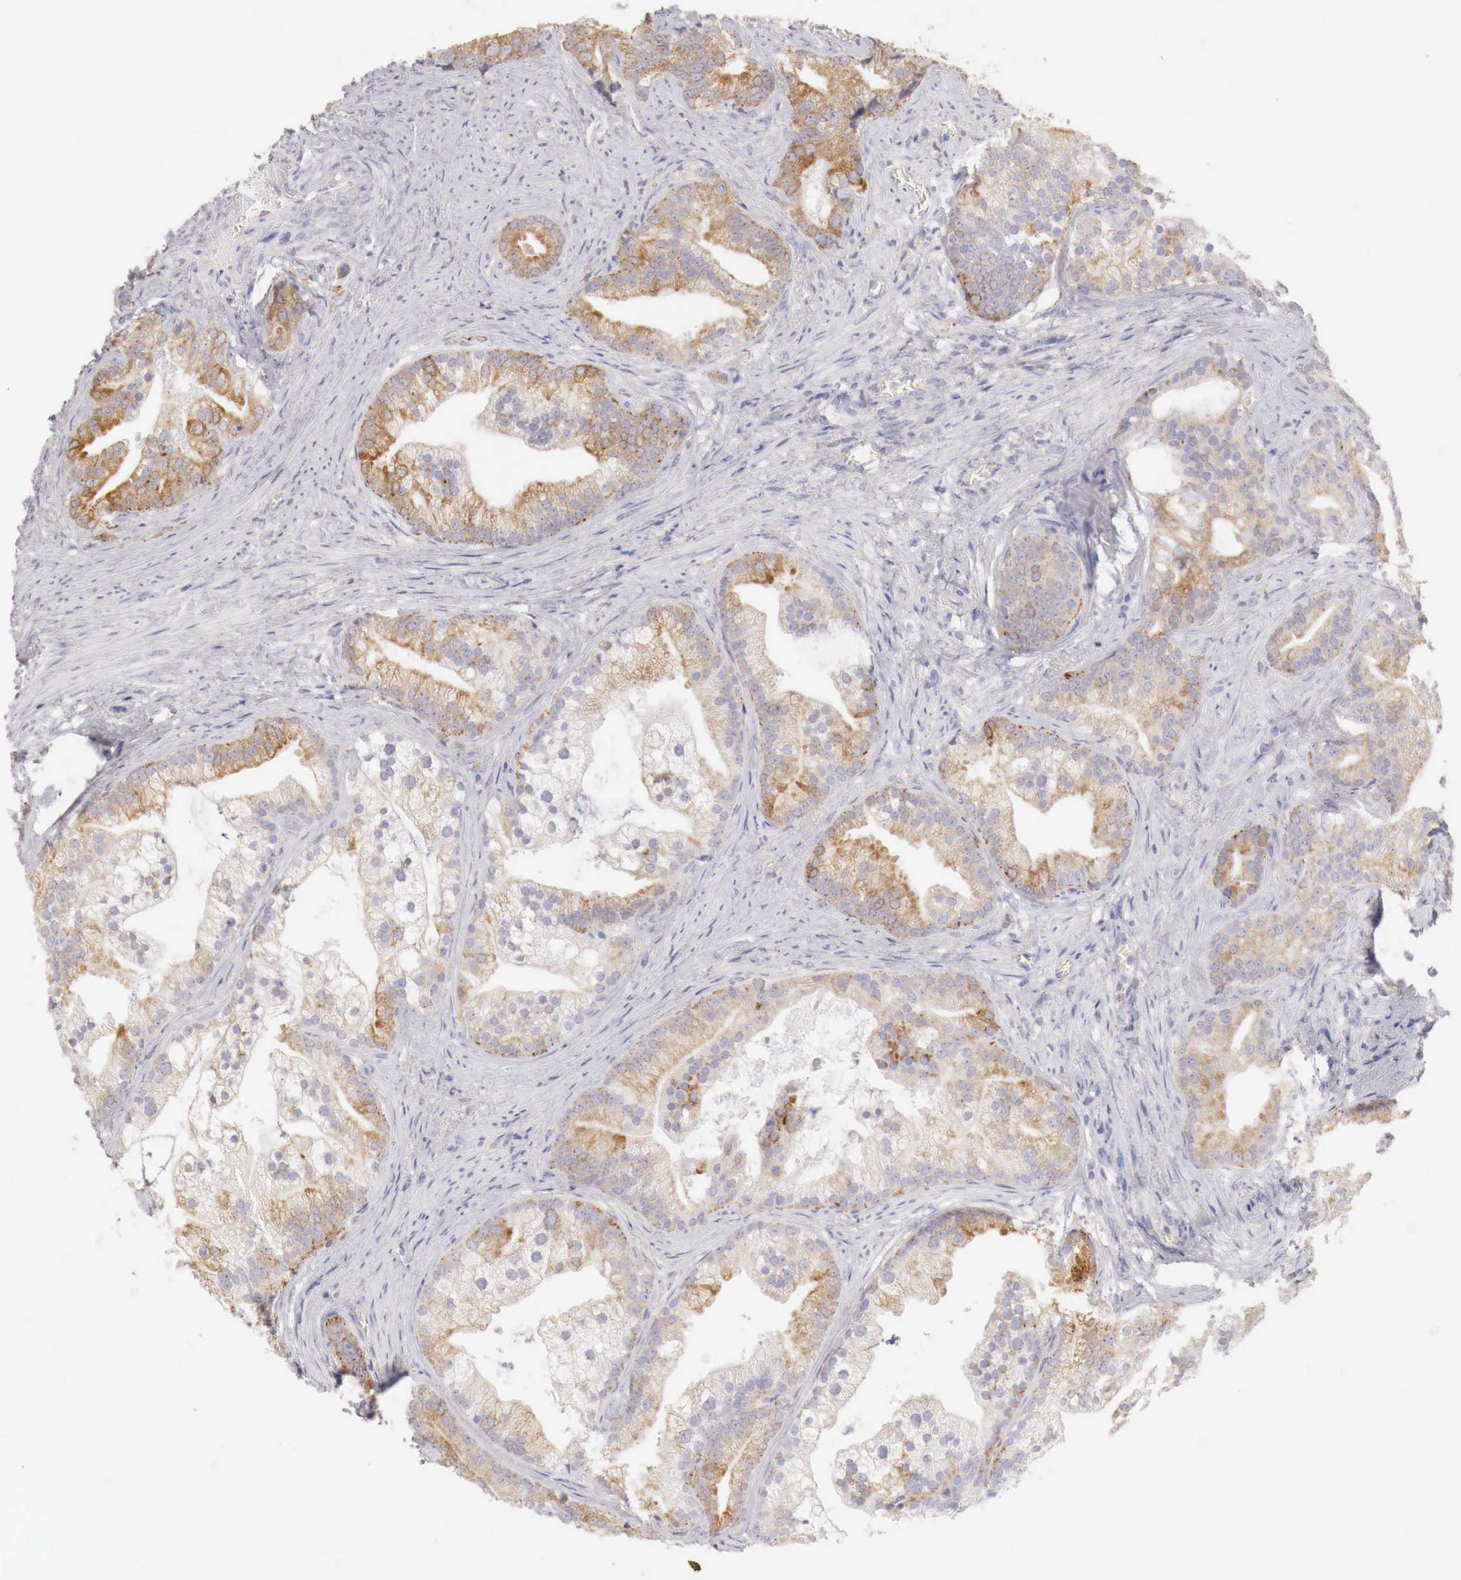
{"staining": {"intensity": "moderate", "quantity": "25%-75%", "location": "cytoplasmic/membranous"}, "tissue": "prostate cancer", "cell_type": "Tumor cells", "image_type": "cancer", "snomed": [{"axis": "morphology", "description": "Adenocarcinoma, Low grade"}, {"axis": "topography", "description": "Prostate"}], "caption": "Protein staining of prostate adenocarcinoma (low-grade) tissue reveals moderate cytoplasmic/membranous staining in approximately 25%-75% of tumor cells. The protein is stained brown, and the nuclei are stained in blue (DAB IHC with brightfield microscopy, high magnification).", "gene": "NSDHL", "patient": {"sex": "male", "age": 71}}